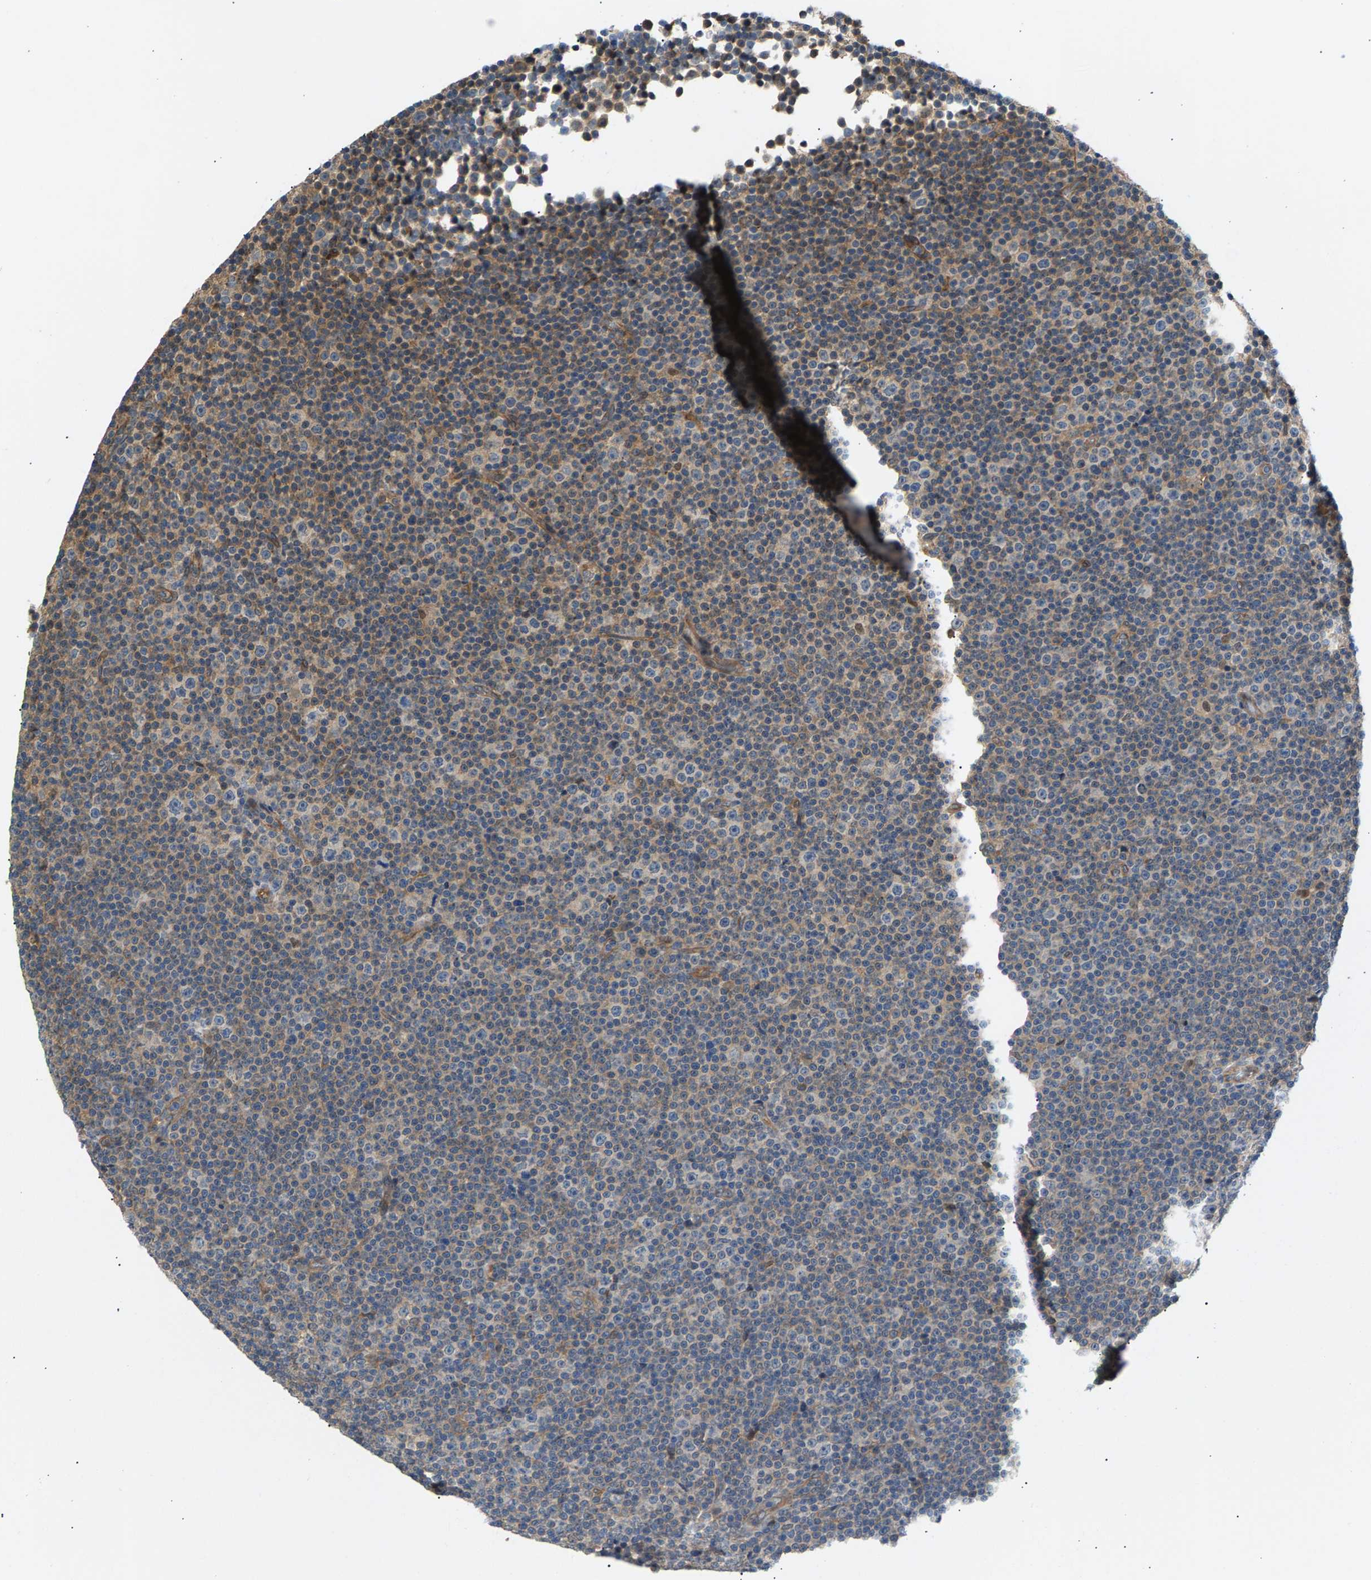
{"staining": {"intensity": "moderate", "quantity": "<25%", "location": "cytoplasmic/membranous"}, "tissue": "lymphoma", "cell_type": "Tumor cells", "image_type": "cancer", "snomed": [{"axis": "morphology", "description": "Malignant lymphoma, non-Hodgkin's type, Low grade"}, {"axis": "topography", "description": "Lymph node"}], "caption": "Immunohistochemistry (DAB) staining of human low-grade malignant lymphoma, non-Hodgkin's type reveals moderate cytoplasmic/membranous protein staining in about <25% of tumor cells. (IHC, brightfield microscopy, high magnification).", "gene": "KRTAP27-1", "patient": {"sex": "female", "age": 67}}